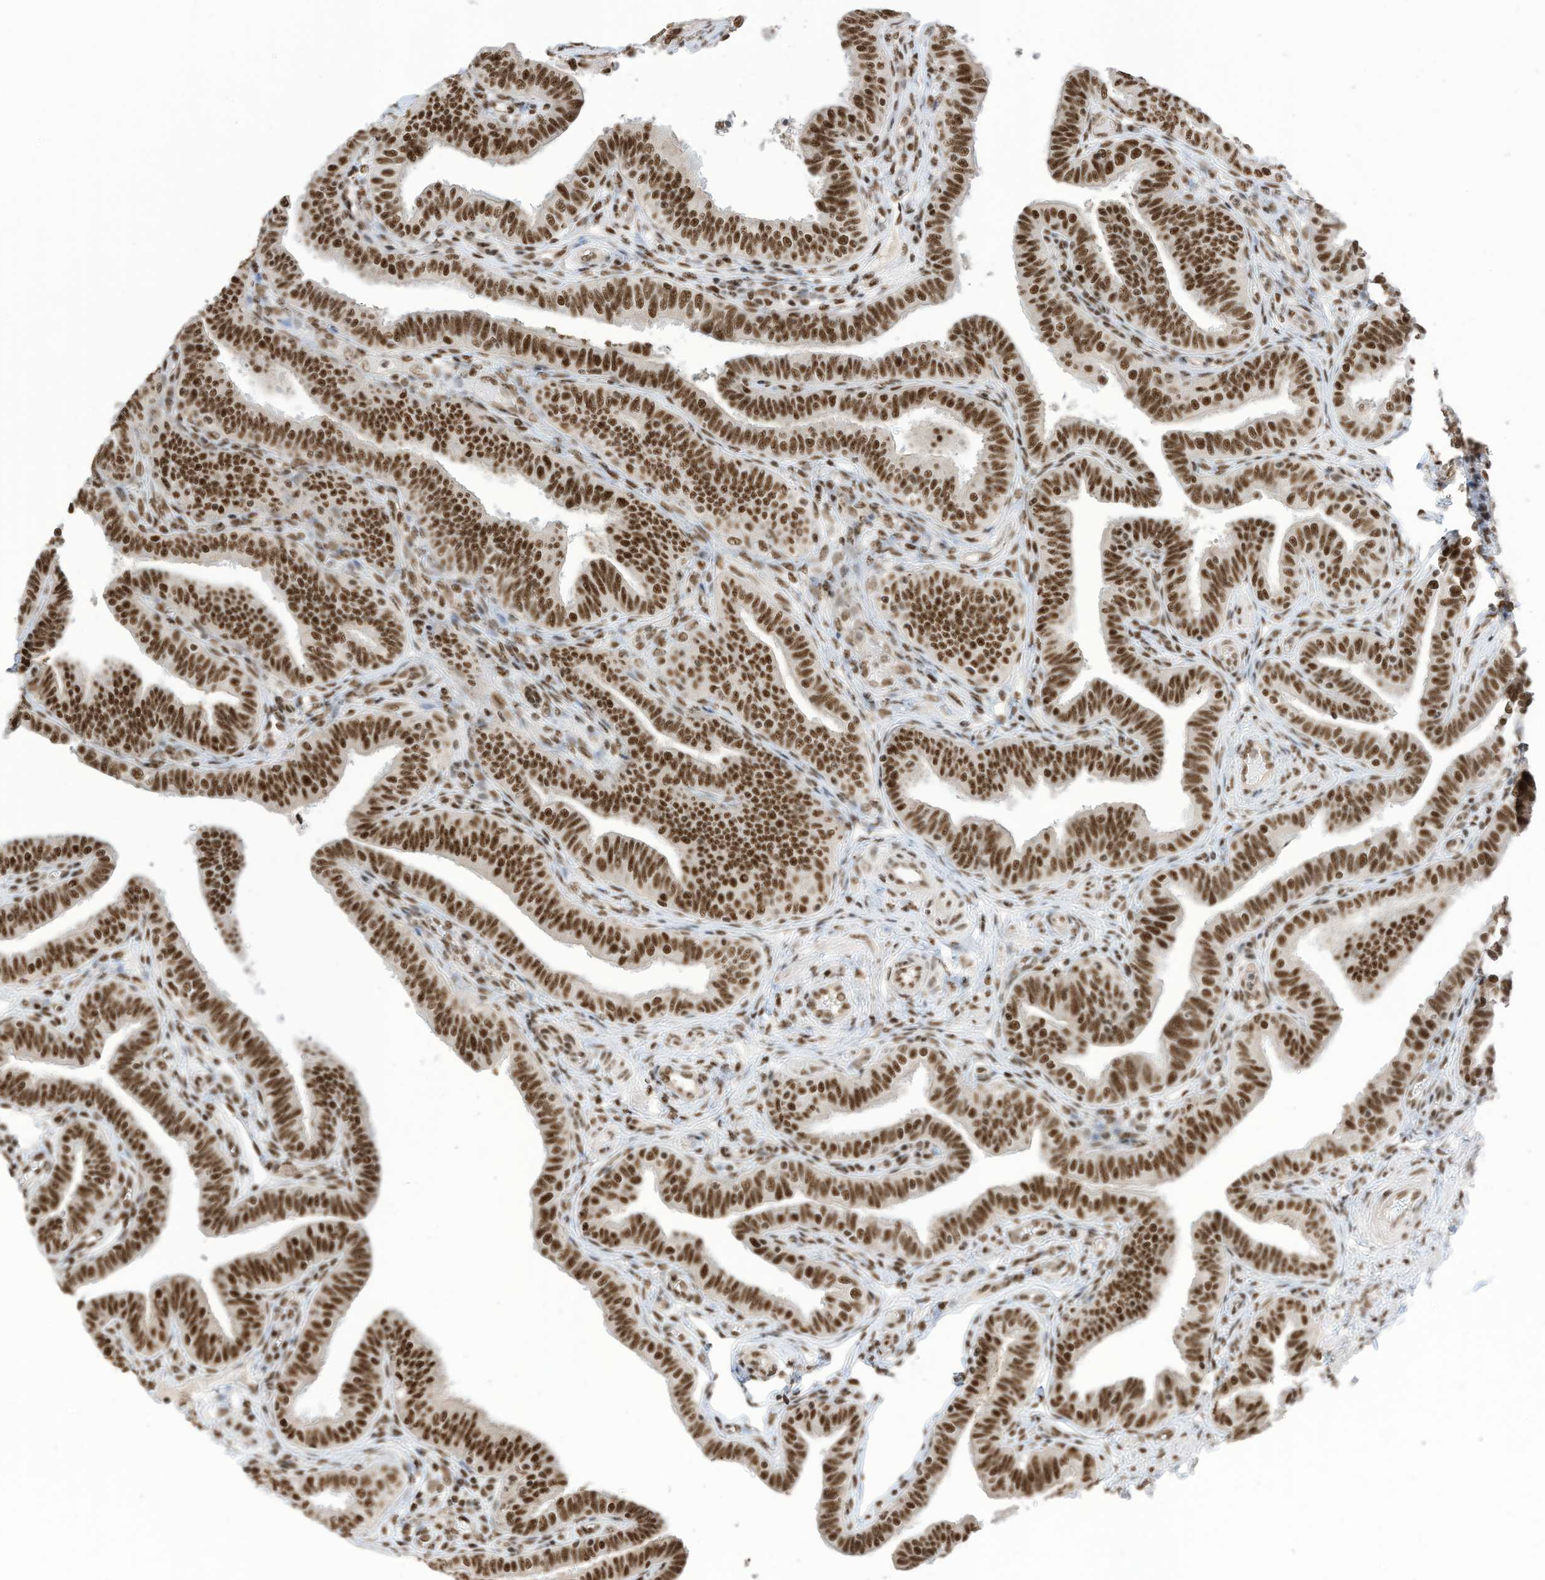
{"staining": {"intensity": "strong", "quantity": ">75%", "location": "nuclear"}, "tissue": "fallopian tube", "cell_type": "Glandular cells", "image_type": "normal", "snomed": [{"axis": "morphology", "description": "Normal tissue, NOS"}, {"axis": "topography", "description": "Fallopian tube"}], "caption": "Immunohistochemistry photomicrograph of benign fallopian tube stained for a protein (brown), which displays high levels of strong nuclear expression in approximately >75% of glandular cells.", "gene": "SF3A3", "patient": {"sex": "female", "age": 39}}